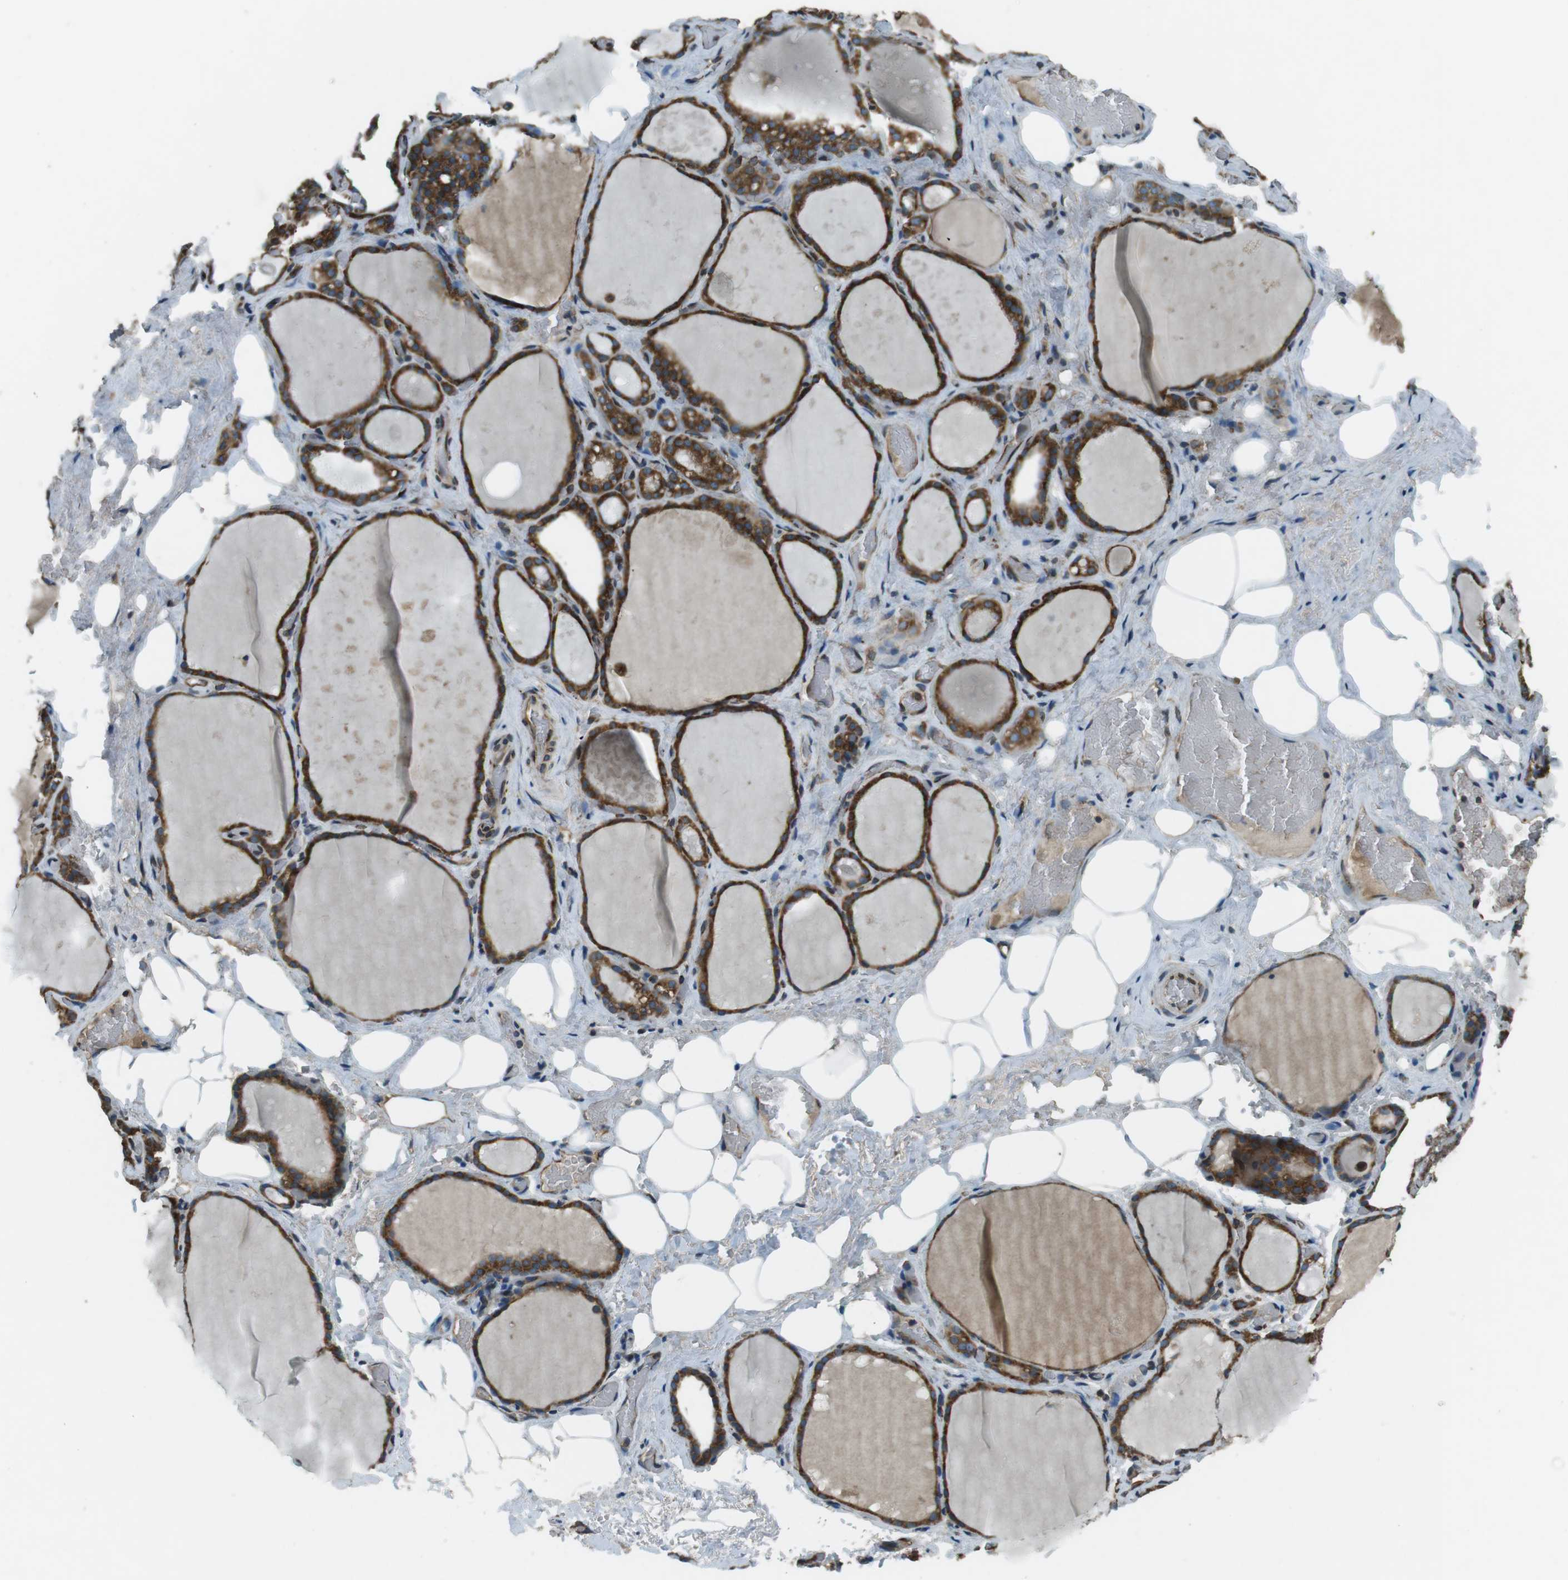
{"staining": {"intensity": "strong", "quantity": ">75%", "location": "cytoplasmic/membranous"}, "tissue": "thyroid gland", "cell_type": "Glandular cells", "image_type": "normal", "snomed": [{"axis": "morphology", "description": "Normal tissue, NOS"}, {"axis": "topography", "description": "Thyroid gland"}], "caption": "Brown immunohistochemical staining in benign human thyroid gland demonstrates strong cytoplasmic/membranous expression in approximately >75% of glandular cells. The protein is stained brown, and the nuclei are stained in blue (DAB (3,3'-diaminobenzidine) IHC with brightfield microscopy, high magnification).", "gene": "KTN1", "patient": {"sex": "male", "age": 61}}